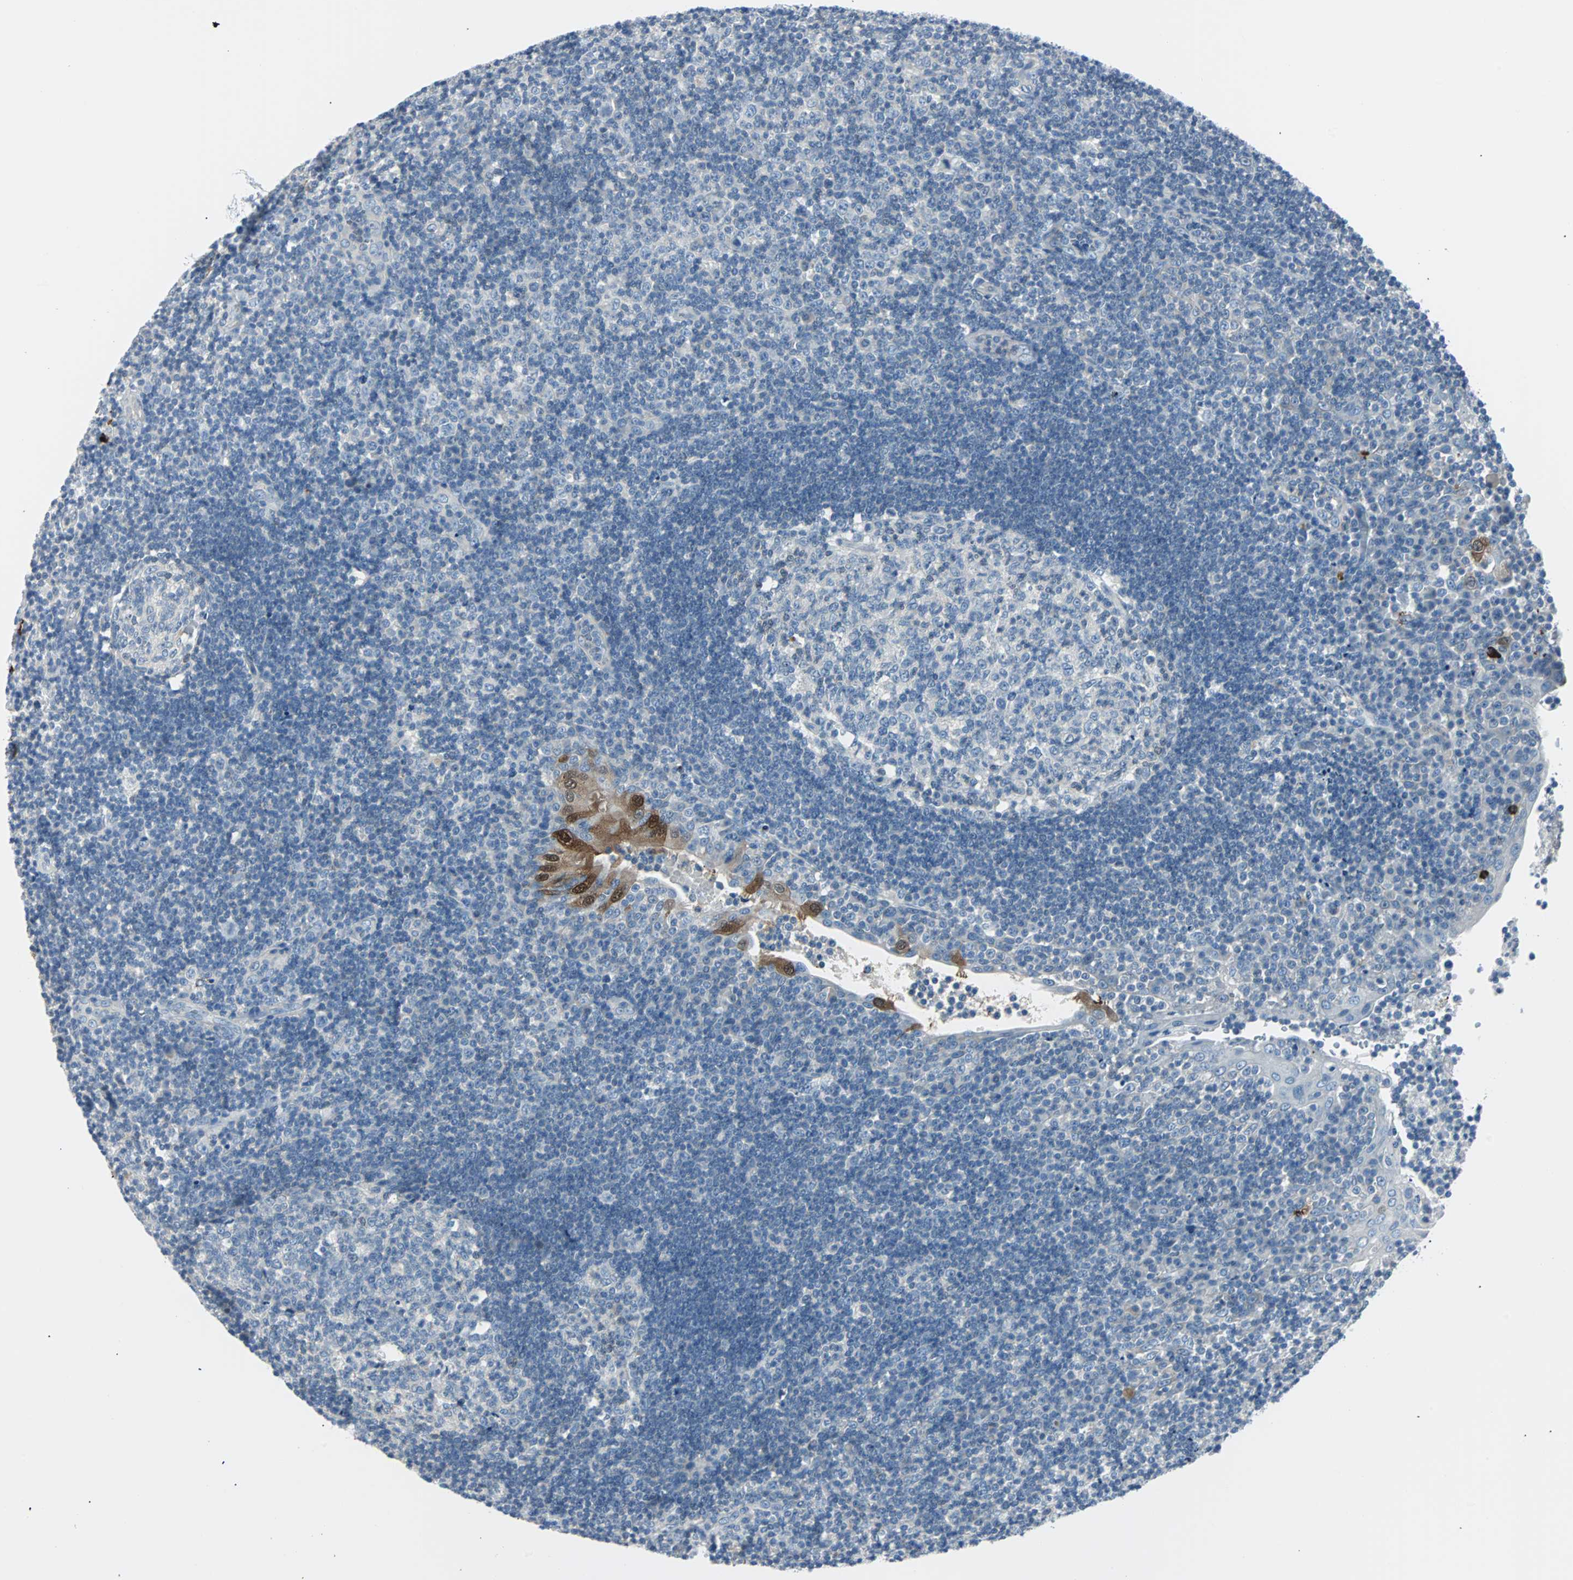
{"staining": {"intensity": "negative", "quantity": "none", "location": "none"}, "tissue": "tonsil", "cell_type": "Germinal center cells", "image_type": "normal", "snomed": [{"axis": "morphology", "description": "Normal tissue, NOS"}, {"axis": "topography", "description": "Tonsil"}], "caption": "The histopathology image exhibits no significant staining in germinal center cells of tonsil. (Immunohistochemistry (ihc), brightfield microscopy, high magnification).", "gene": "RASA1", "patient": {"sex": "female", "age": 40}}